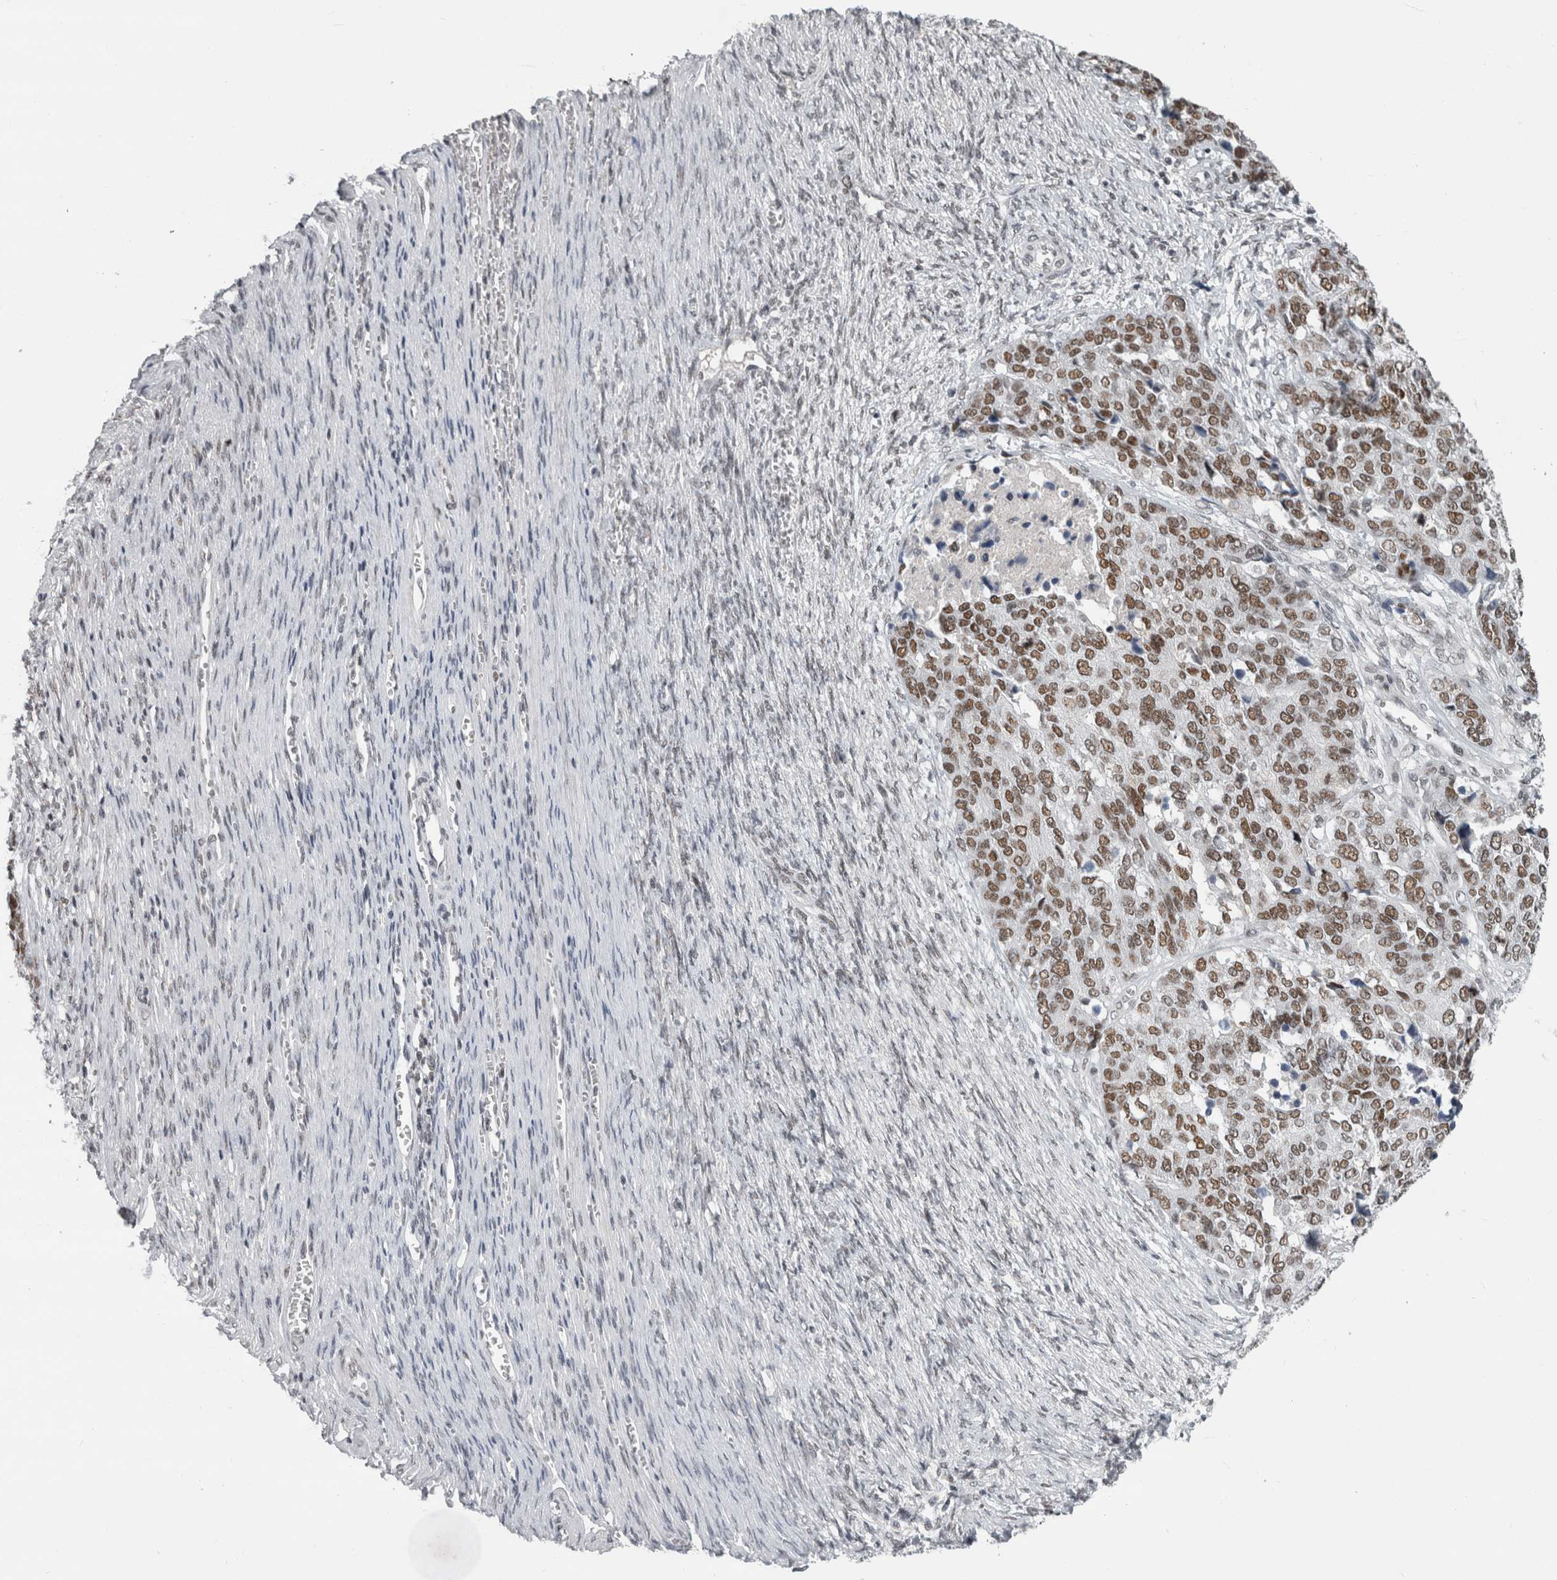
{"staining": {"intensity": "moderate", "quantity": ">75%", "location": "nuclear"}, "tissue": "ovarian cancer", "cell_type": "Tumor cells", "image_type": "cancer", "snomed": [{"axis": "morphology", "description": "Cystadenocarcinoma, serous, NOS"}, {"axis": "topography", "description": "Ovary"}], "caption": "Ovarian cancer (serous cystadenocarcinoma) stained for a protein (brown) displays moderate nuclear positive staining in approximately >75% of tumor cells.", "gene": "ARID4B", "patient": {"sex": "female", "age": 44}}